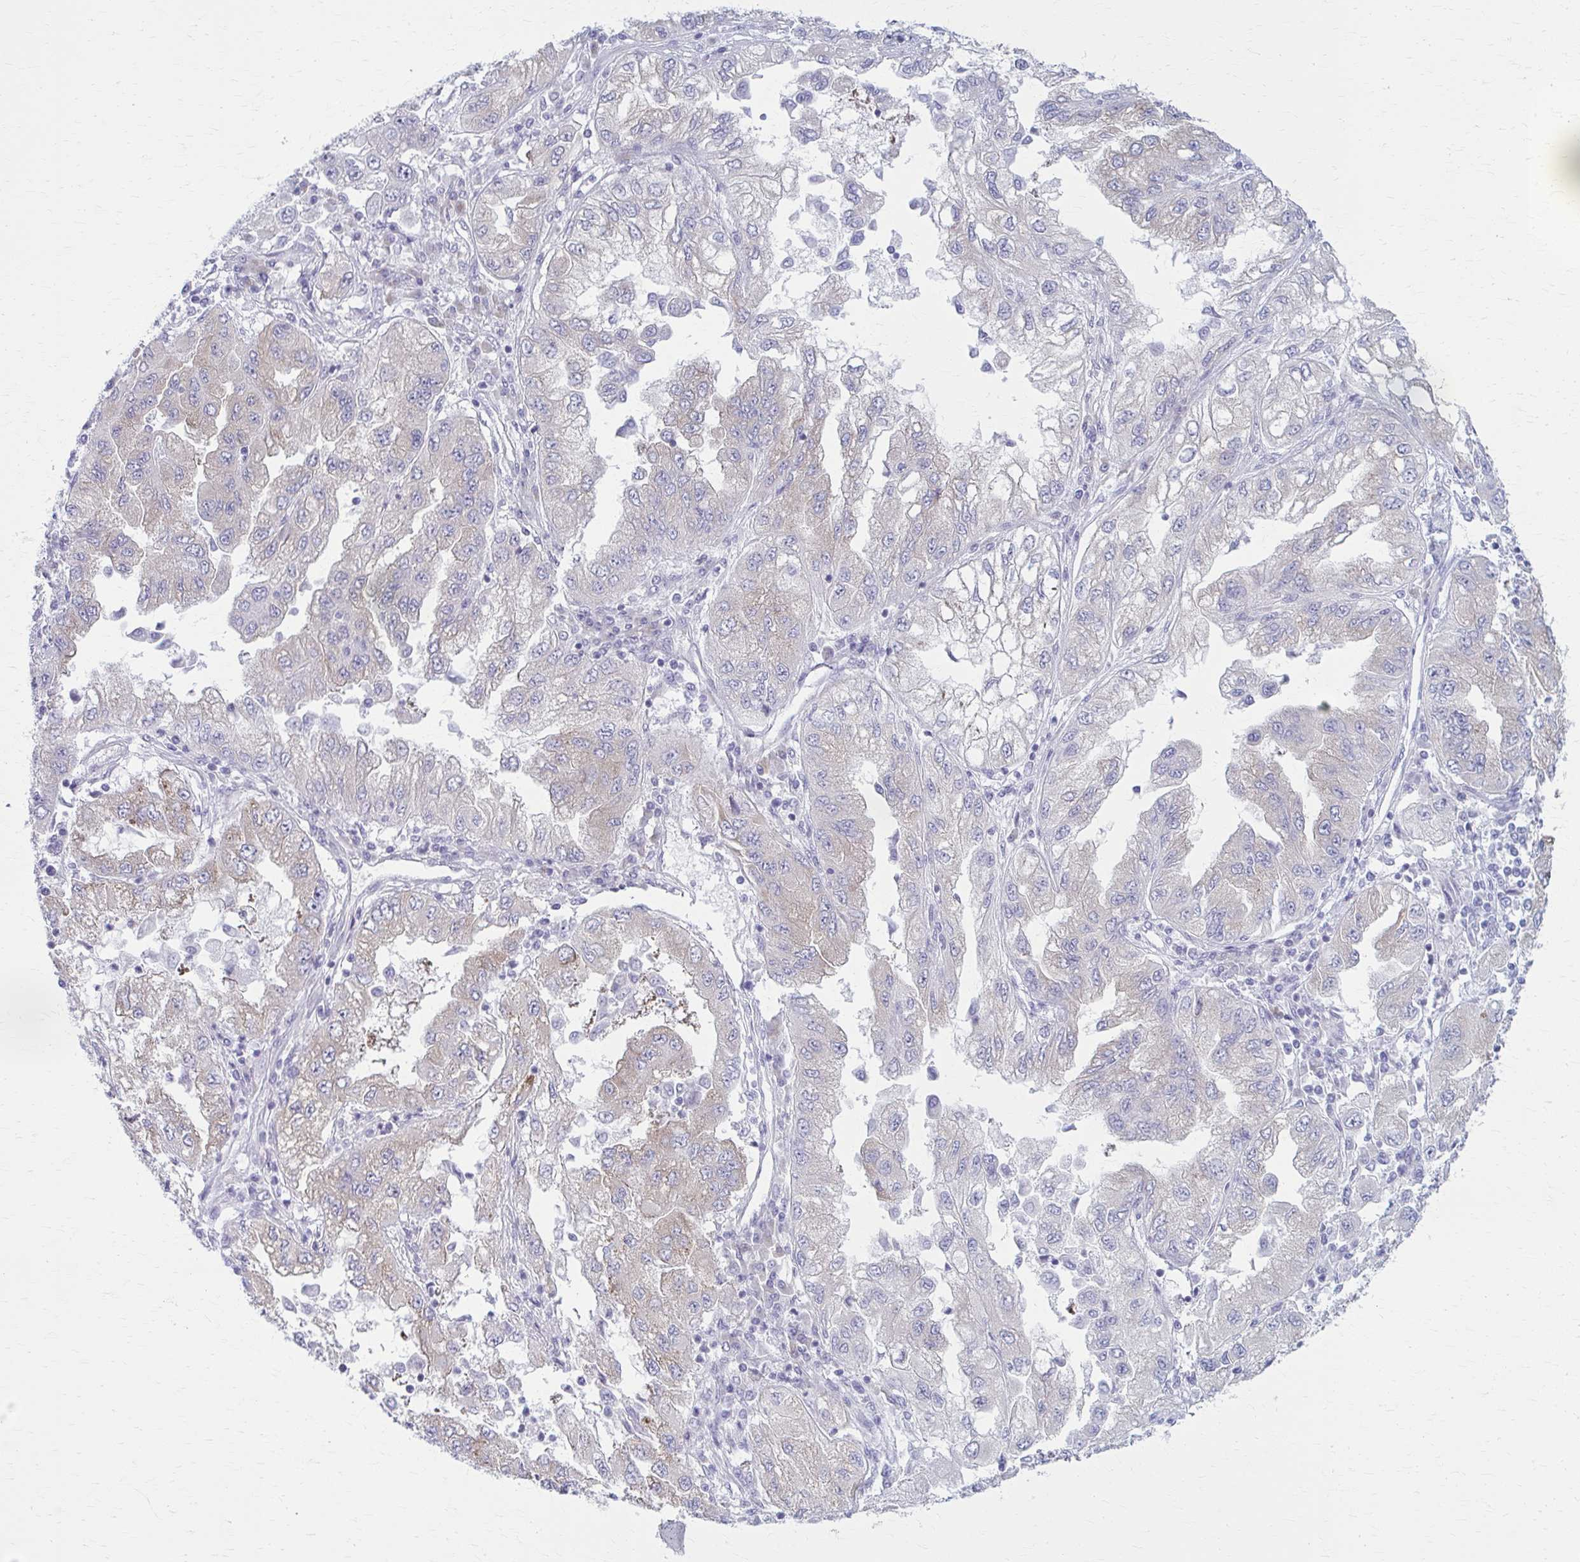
{"staining": {"intensity": "weak", "quantity": "<25%", "location": "cytoplasmic/membranous"}, "tissue": "lung cancer", "cell_type": "Tumor cells", "image_type": "cancer", "snomed": [{"axis": "morphology", "description": "Adenocarcinoma, NOS"}, {"axis": "morphology", "description": "Adenocarcinoma primary or metastatic"}, {"axis": "topography", "description": "Lung"}], "caption": "IHC of adenocarcinoma primary or metastatic (lung) shows no expression in tumor cells.", "gene": "PRKRA", "patient": {"sex": "male", "age": 74}}